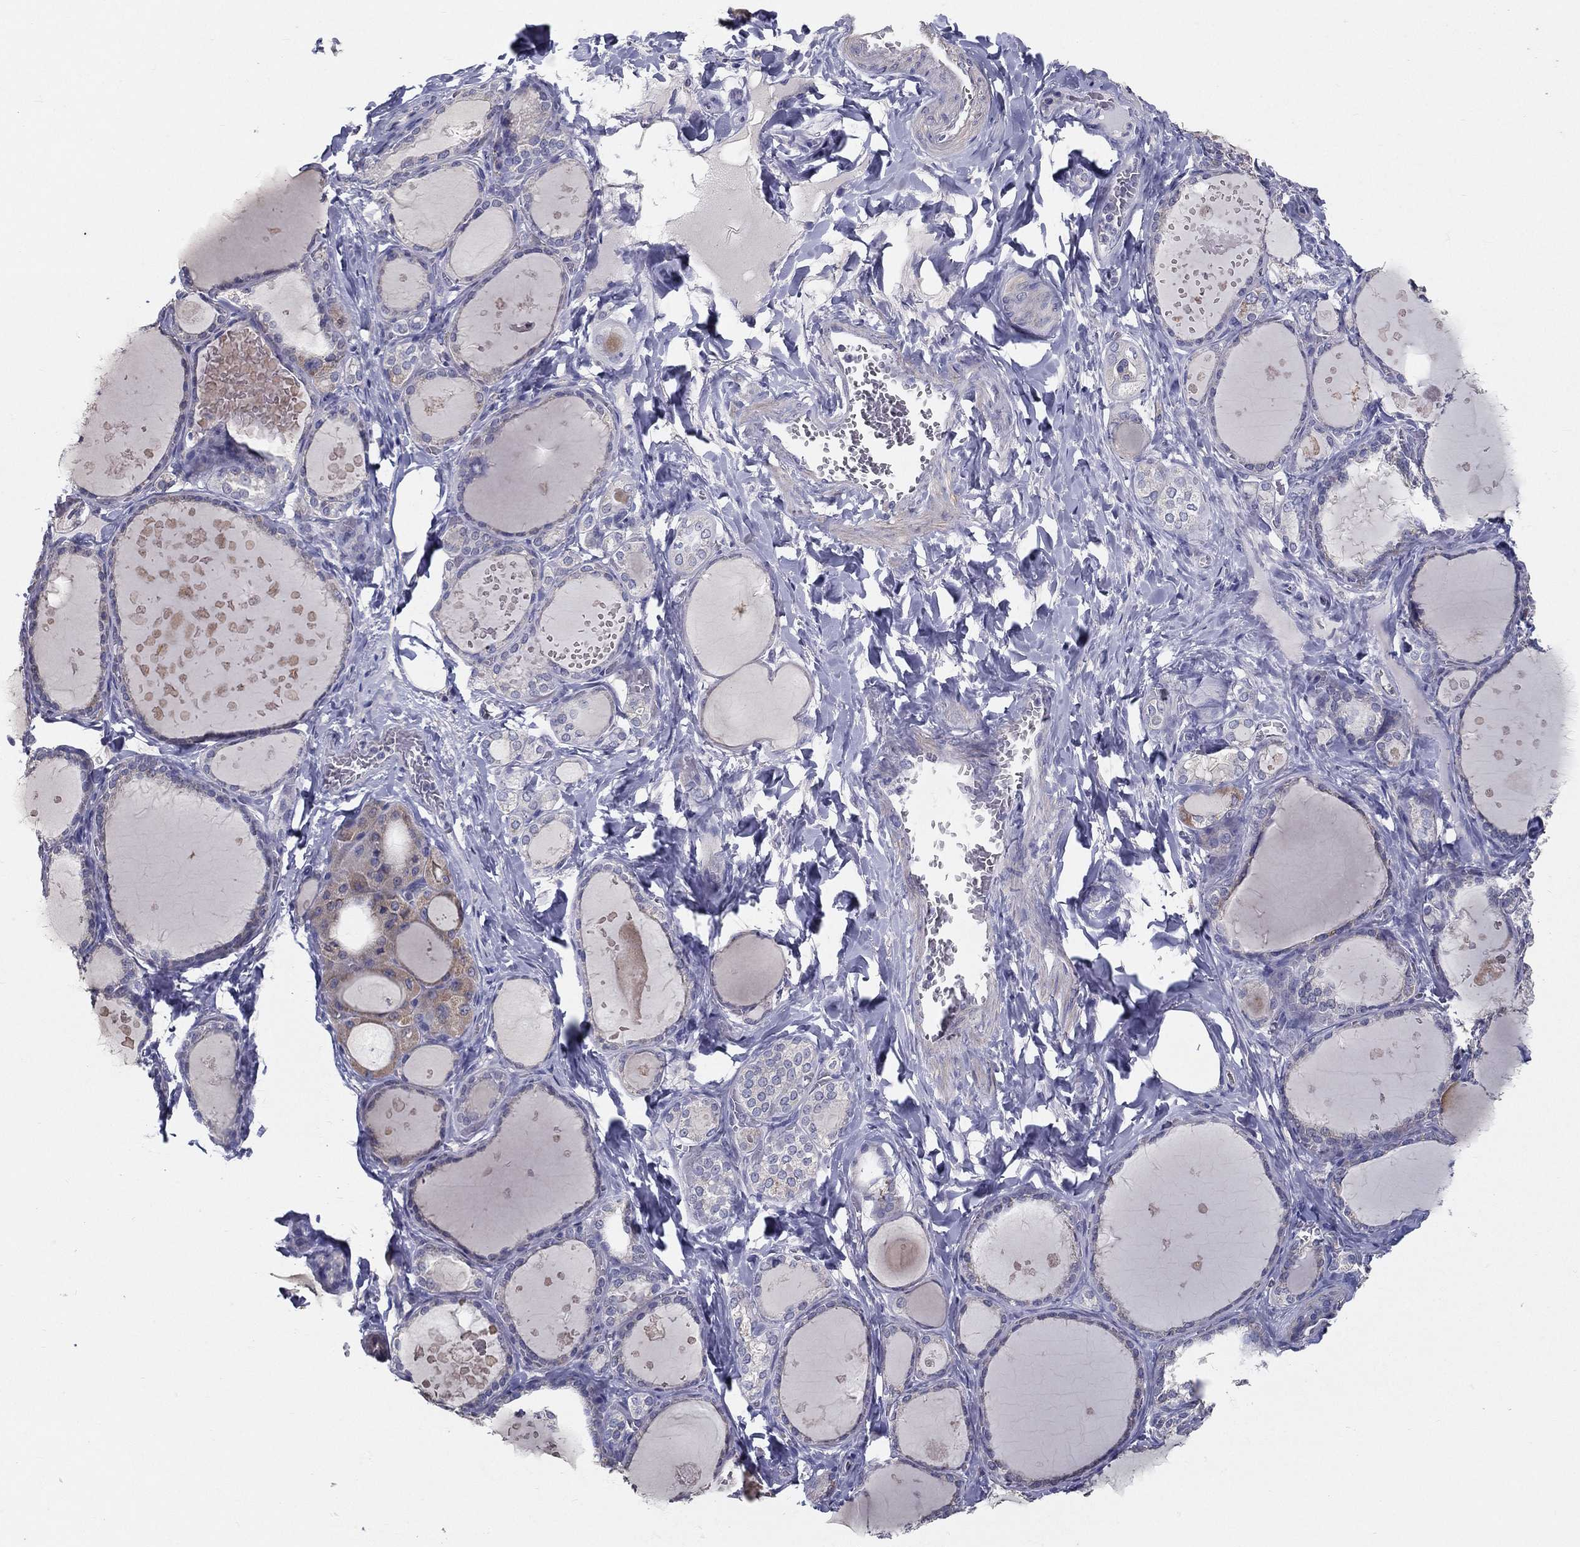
{"staining": {"intensity": "negative", "quantity": "none", "location": "none"}, "tissue": "thyroid gland", "cell_type": "Glandular cells", "image_type": "normal", "snomed": [{"axis": "morphology", "description": "Normal tissue, NOS"}, {"axis": "topography", "description": "Thyroid gland"}], "caption": "This histopathology image is of normal thyroid gland stained with IHC to label a protein in brown with the nuclei are counter-stained blue. There is no expression in glandular cells.", "gene": "PCSK1", "patient": {"sex": "female", "age": 56}}